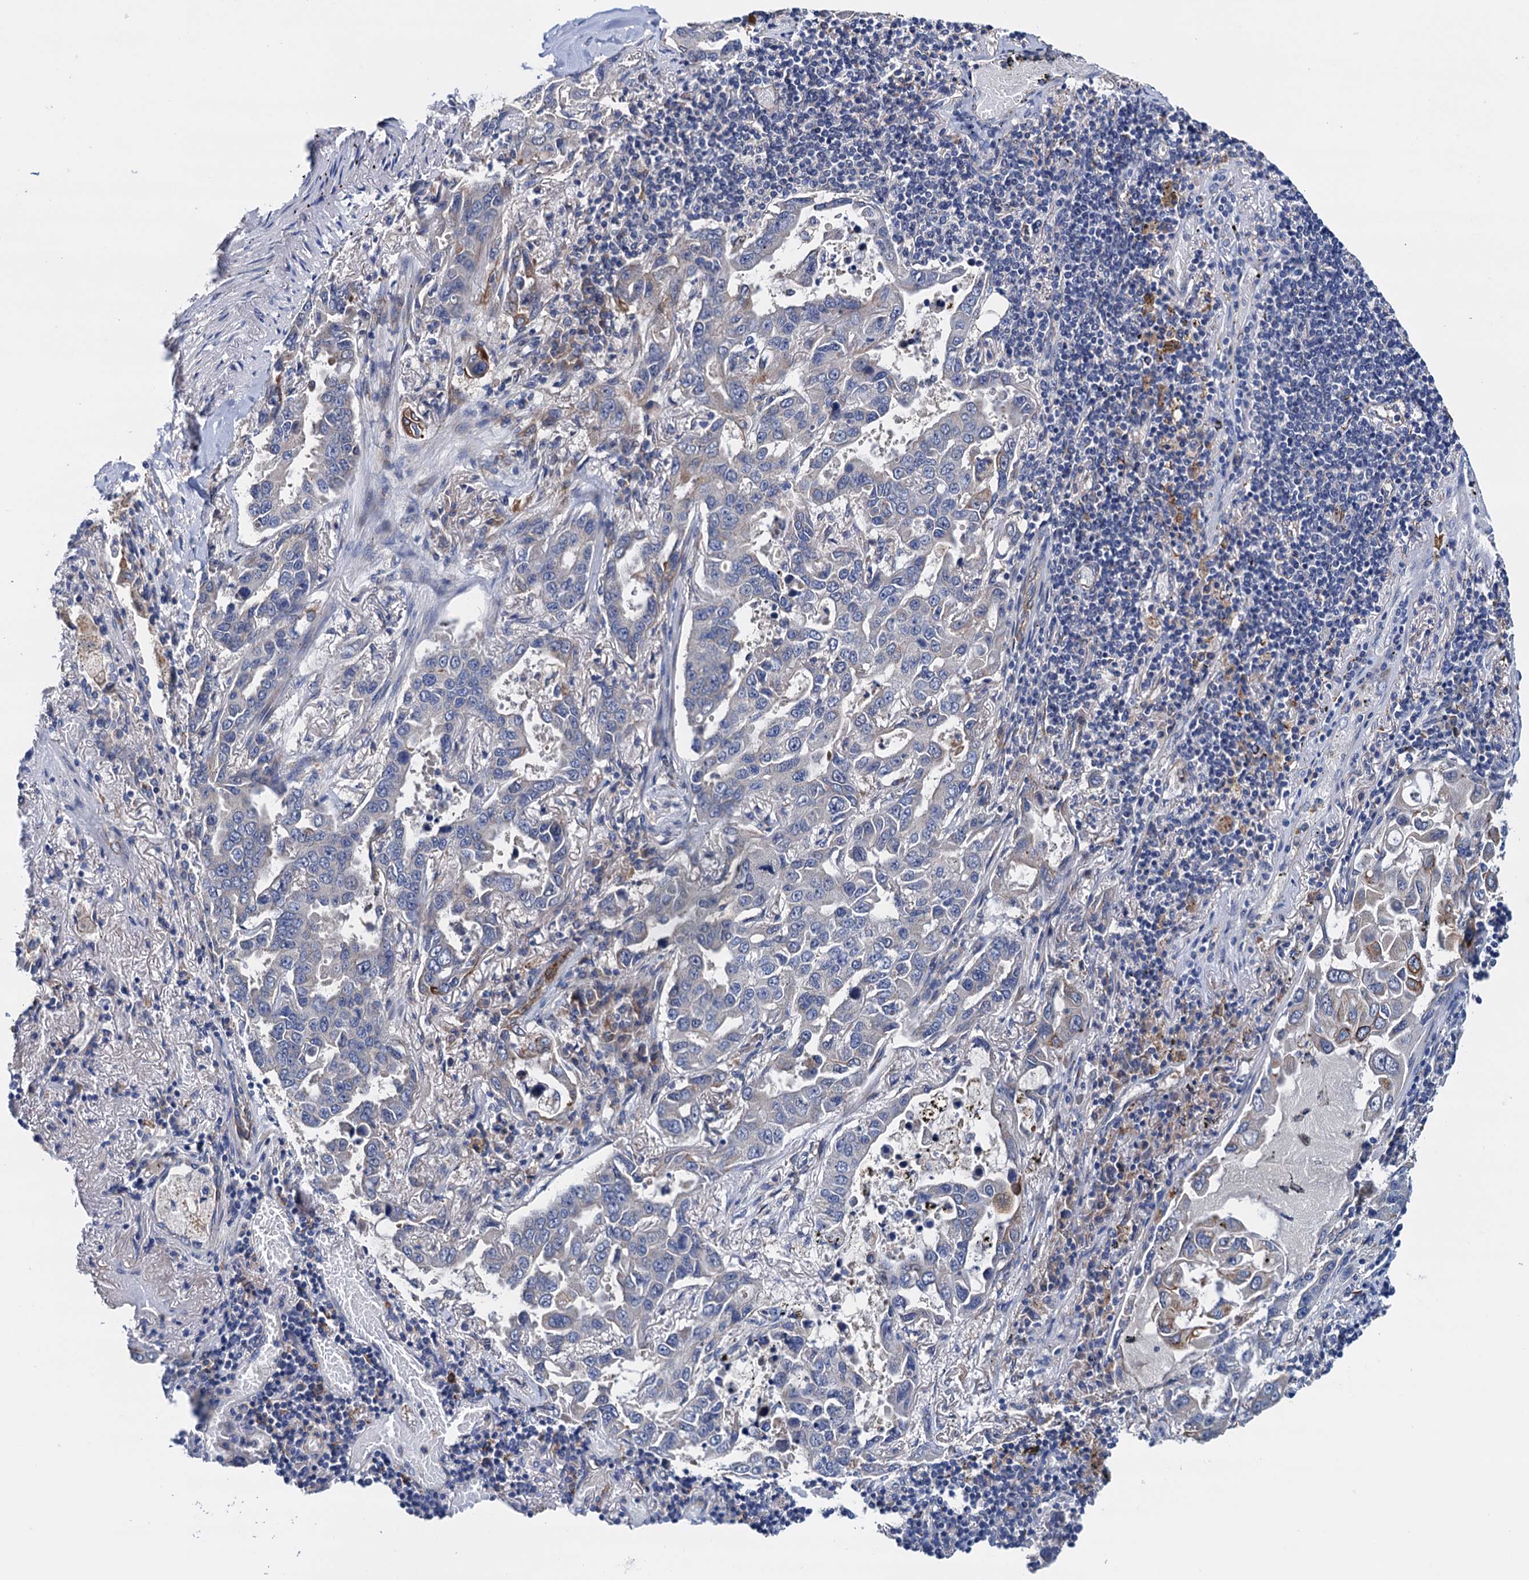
{"staining": {"intensity": "negative", "quantity": "none", "location": "none"}, "tissue": "lung cancer", "cell_type": "Tumor cells", "image_type": "cancer", "snomed": [{"axis": "morphology", "description": "Adenocarcinoma, NOS"}, {"axis": "topography", "description": "Lung"}], "caption": "A micrograph of human lung cancer is negative for staining in tumor cells. (Stains: DAB (3,3'-diaminobenzidine) IHC with hematoxylin counter stain, Microscopy: brightfield microscopy at high magnification).", "gene": "RASSF9", "patient": {"sex": "male", "age": 64}}